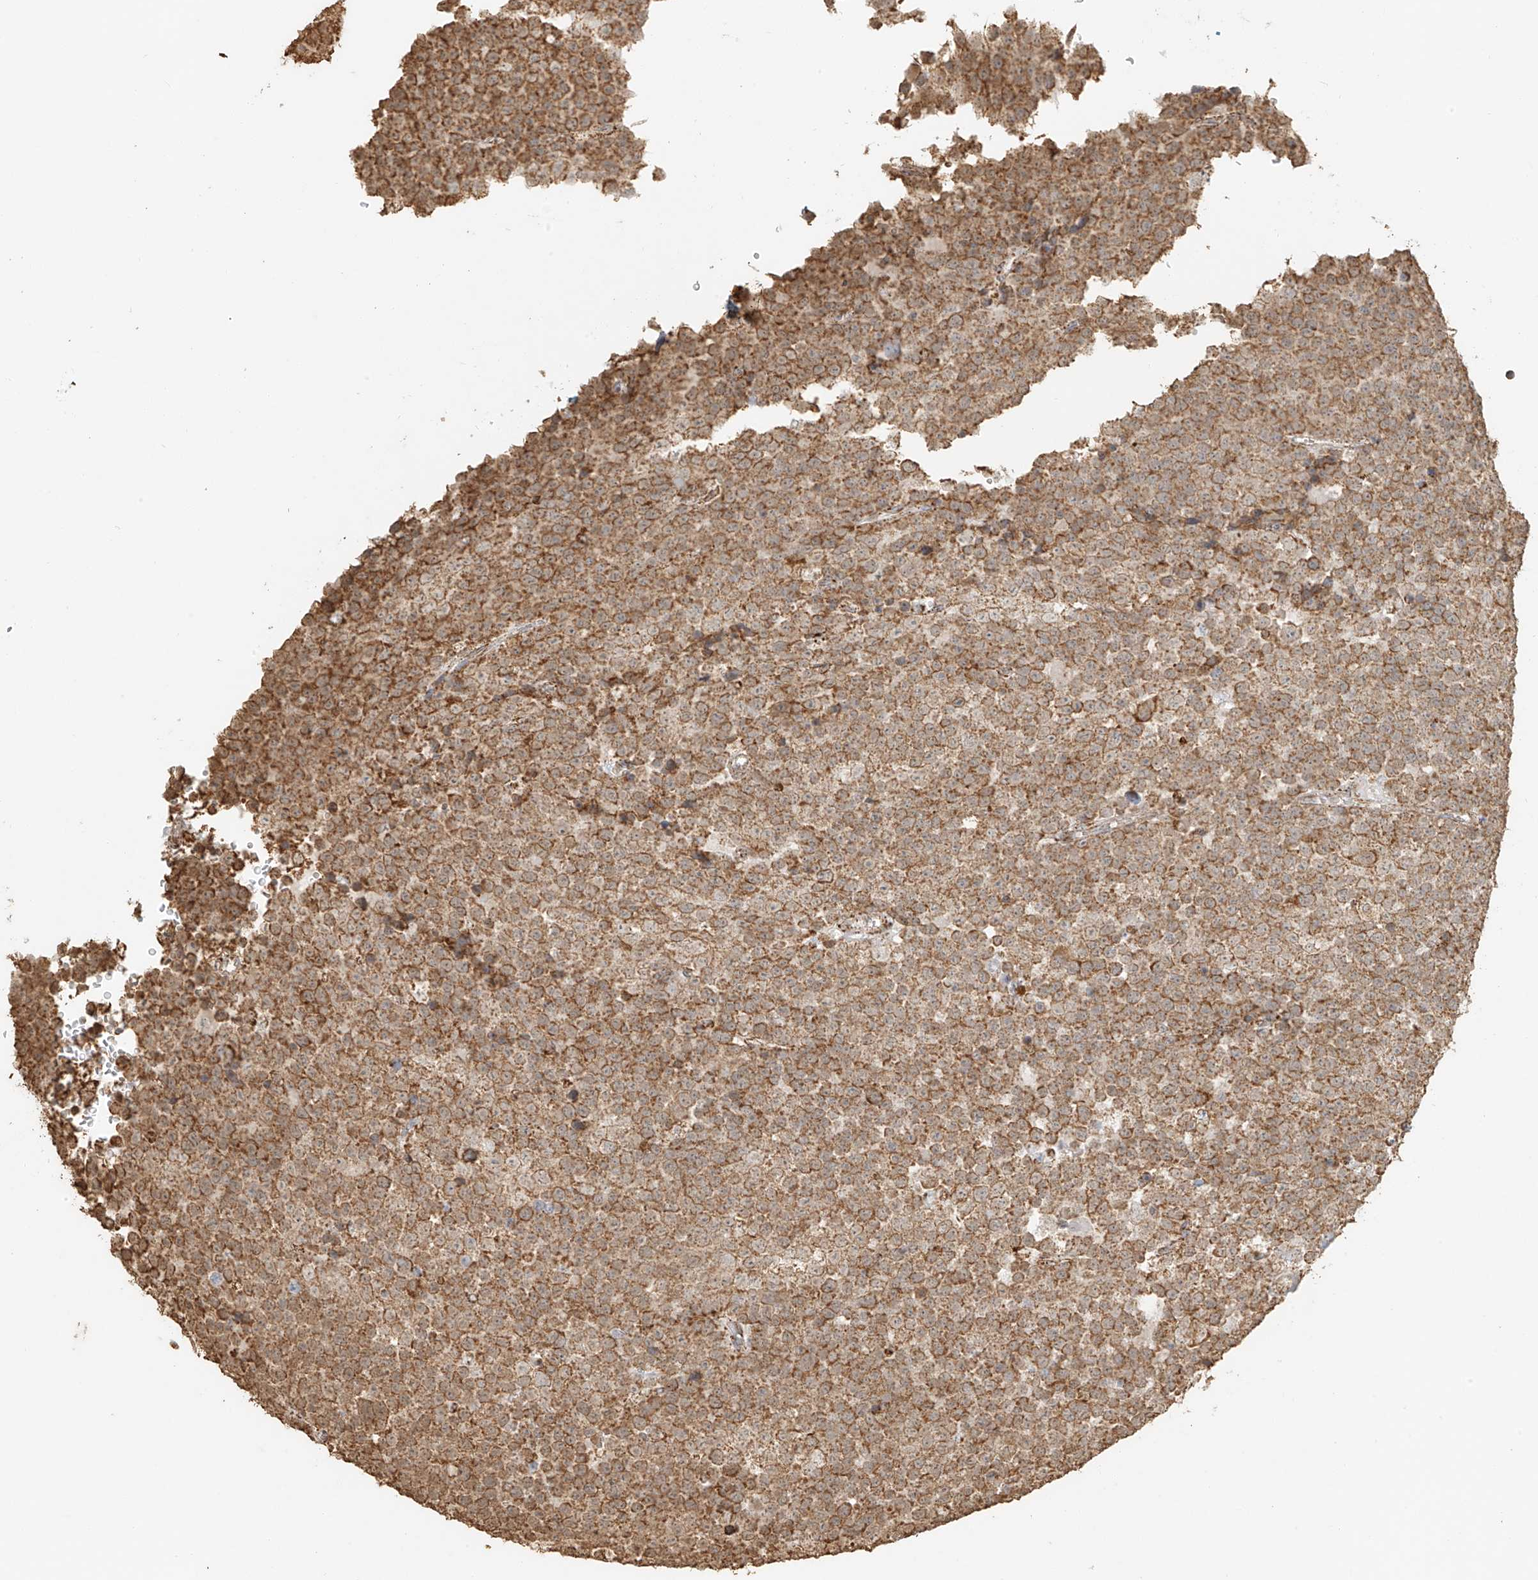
{"staining": {"intensity": "moderate", "quantity": ">75%", "location": "cytoplasmic/membranous"}, "tissue": "testis cancer", "cell_type": "Tumor cells", "image_type": "cancer", "snomed": [{"axis": "morphology", "description": "Seminoma, NOS"}, {"axis": "topography", "description": "Testis"}], "caption": "The immunohistochemical stain shows moderate cytoplasmic/membranous expression in tumor cells of testis seminoma tissue.", "gene": "MIPEP", "patient": {"sex": "male", "age": 71}}